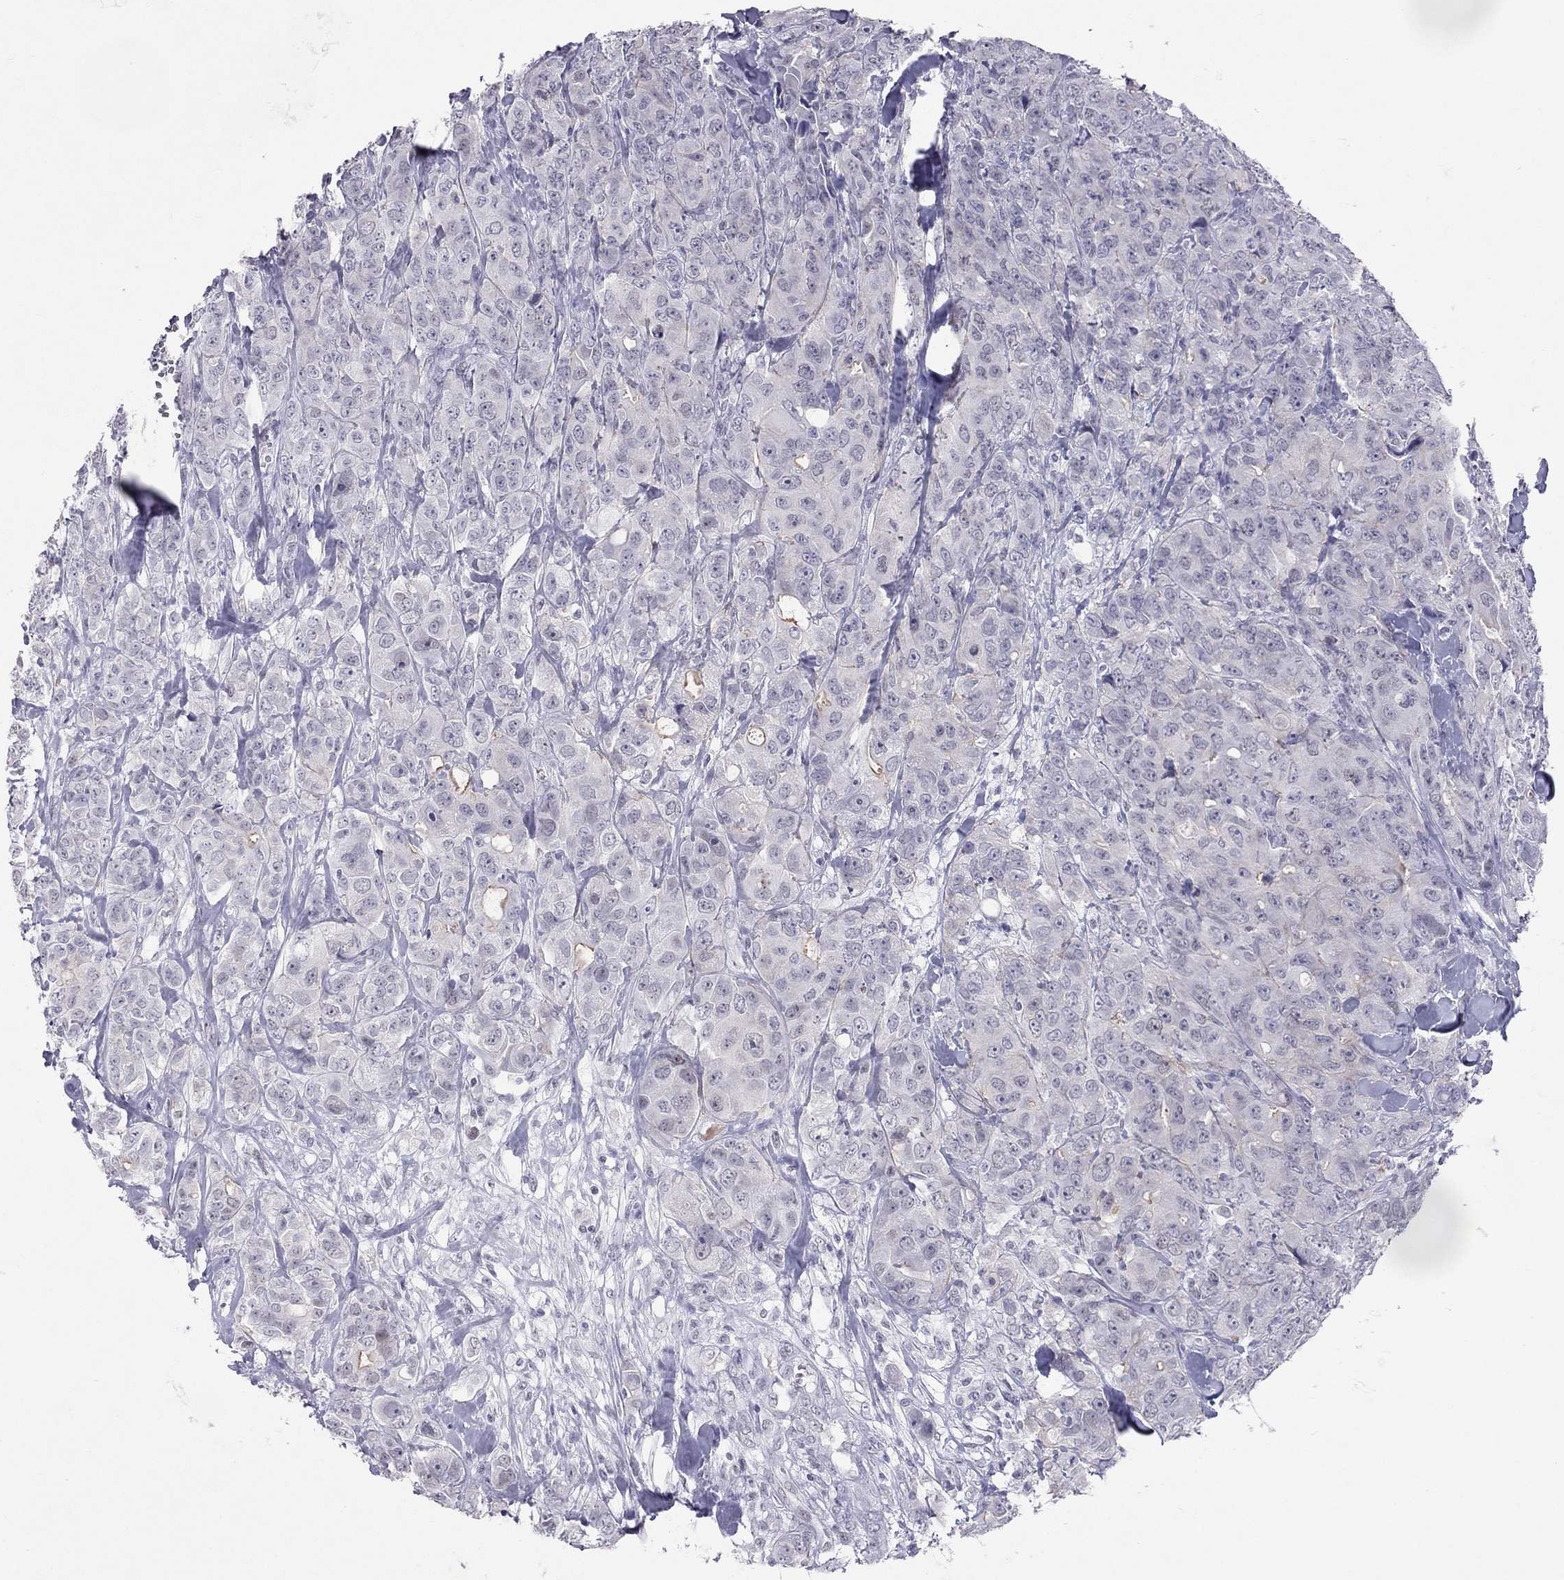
{"staining": {"intensity": "moderate", "quantity": "<25%", "location": "cytoplasmic/membranous"}, "tissue": "breast cancer", "cell_type": "Tumor cells", "image_type": "cancer", "snomed": [{"axis": "morphology", "description": "Duct carcinoma"}, {"axis": "topography", "description": "Breast"}], "caption": "Protein staining demonstrates moderate cytoplasmic/membranous staining in about <25% of tumor cells in breast intraductal carcinoma. (DAB IHC, brown staining for protein, blue staining for nuclei).", "gene": "JHY", "patient": {"sex": "female", "age": 43}}